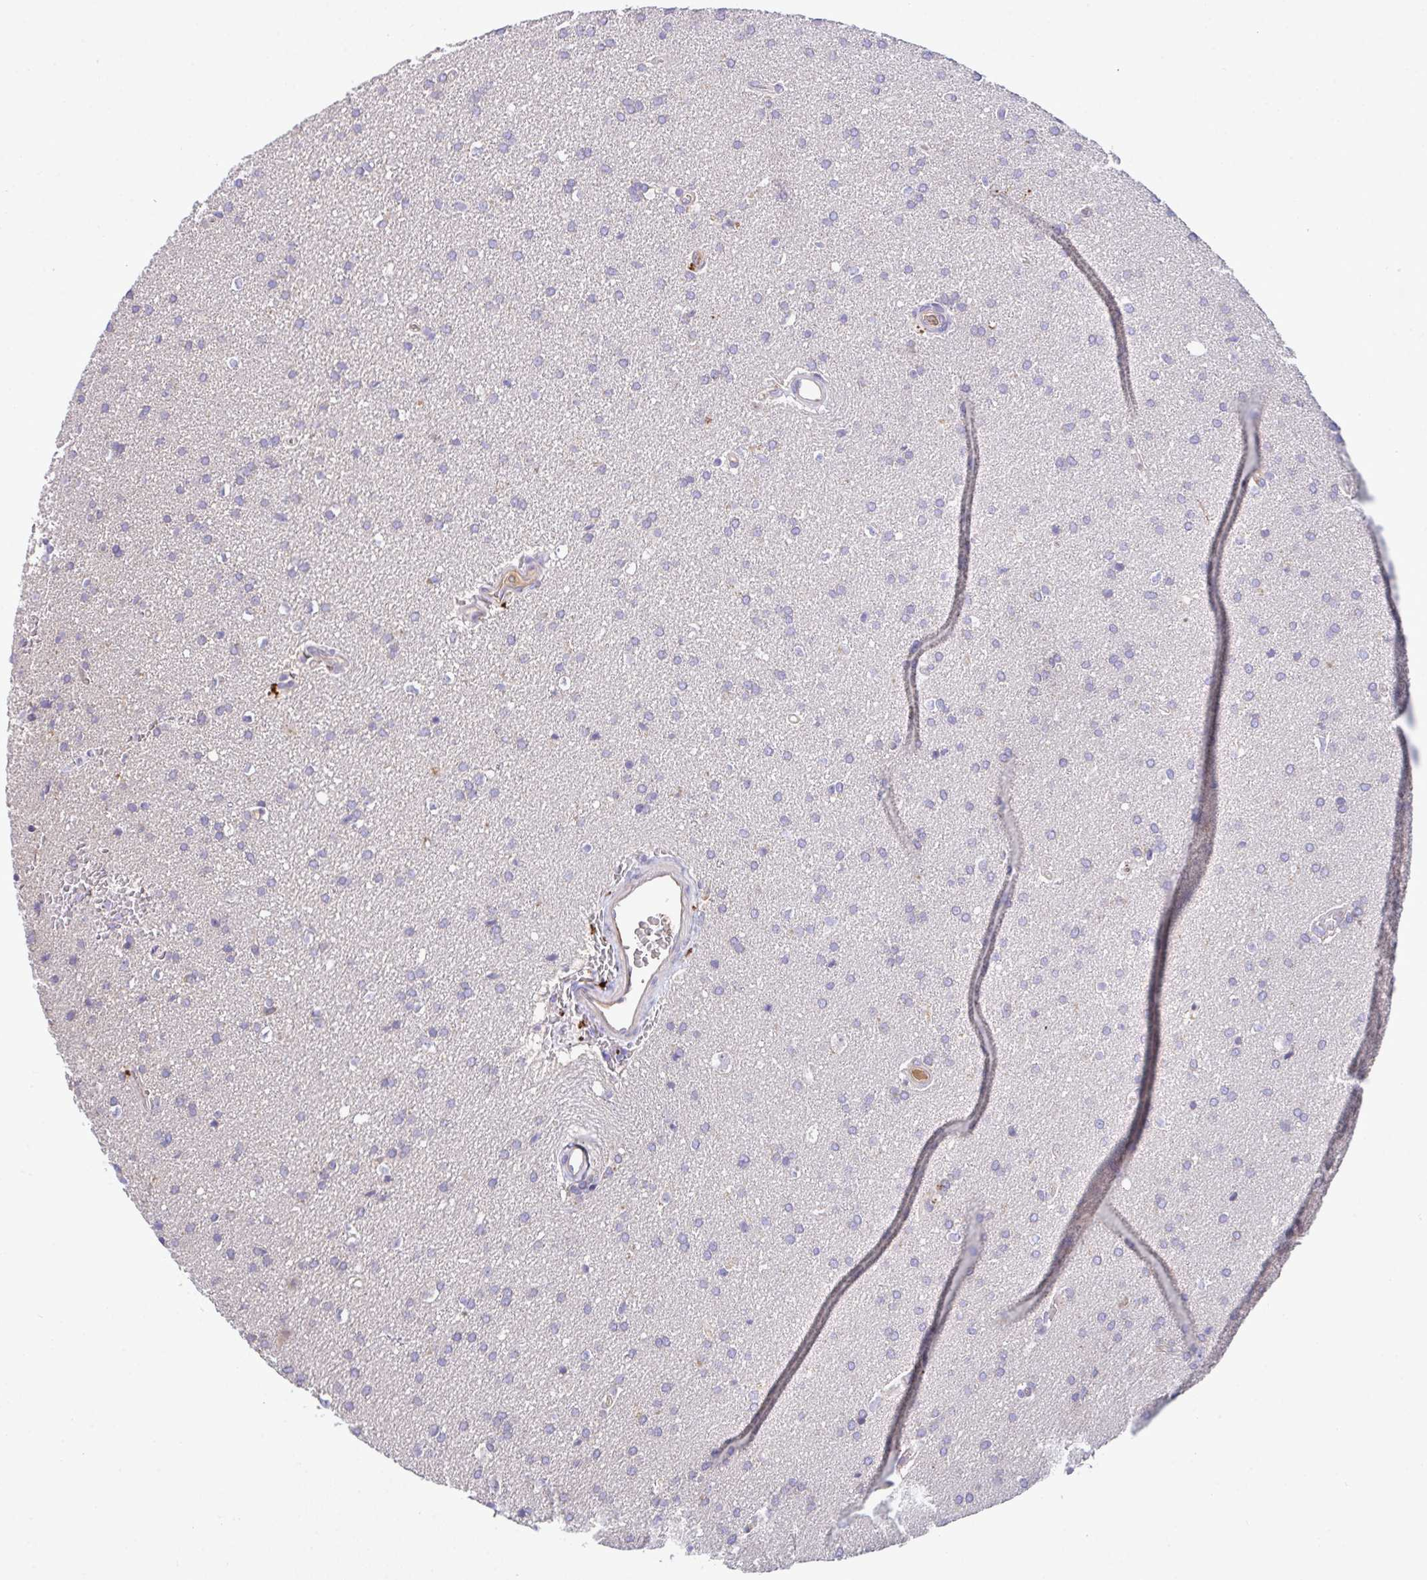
{"staining": {"intensity": "negative", "quantity": "none", "location": "none"}, "tissue": "glioma", "cell_type": "Tumor cells", "image_type": "cancer", "snomed": [{"axis": "morphology", "description": "Glioma, malignant, Low grade"}, {"axis": "topography", "description": "Brain"}], "caption": "Immunohistochemistry photomicrograph of neoplastic tissue: human malignant glioma (low-grade) stained with DAB (3,3'-diaminobenzidine) demonstrates no significant protein expression in tumor cells.", "gene": "ZNF581", "patient": {"sex": "female", "age": 34}}